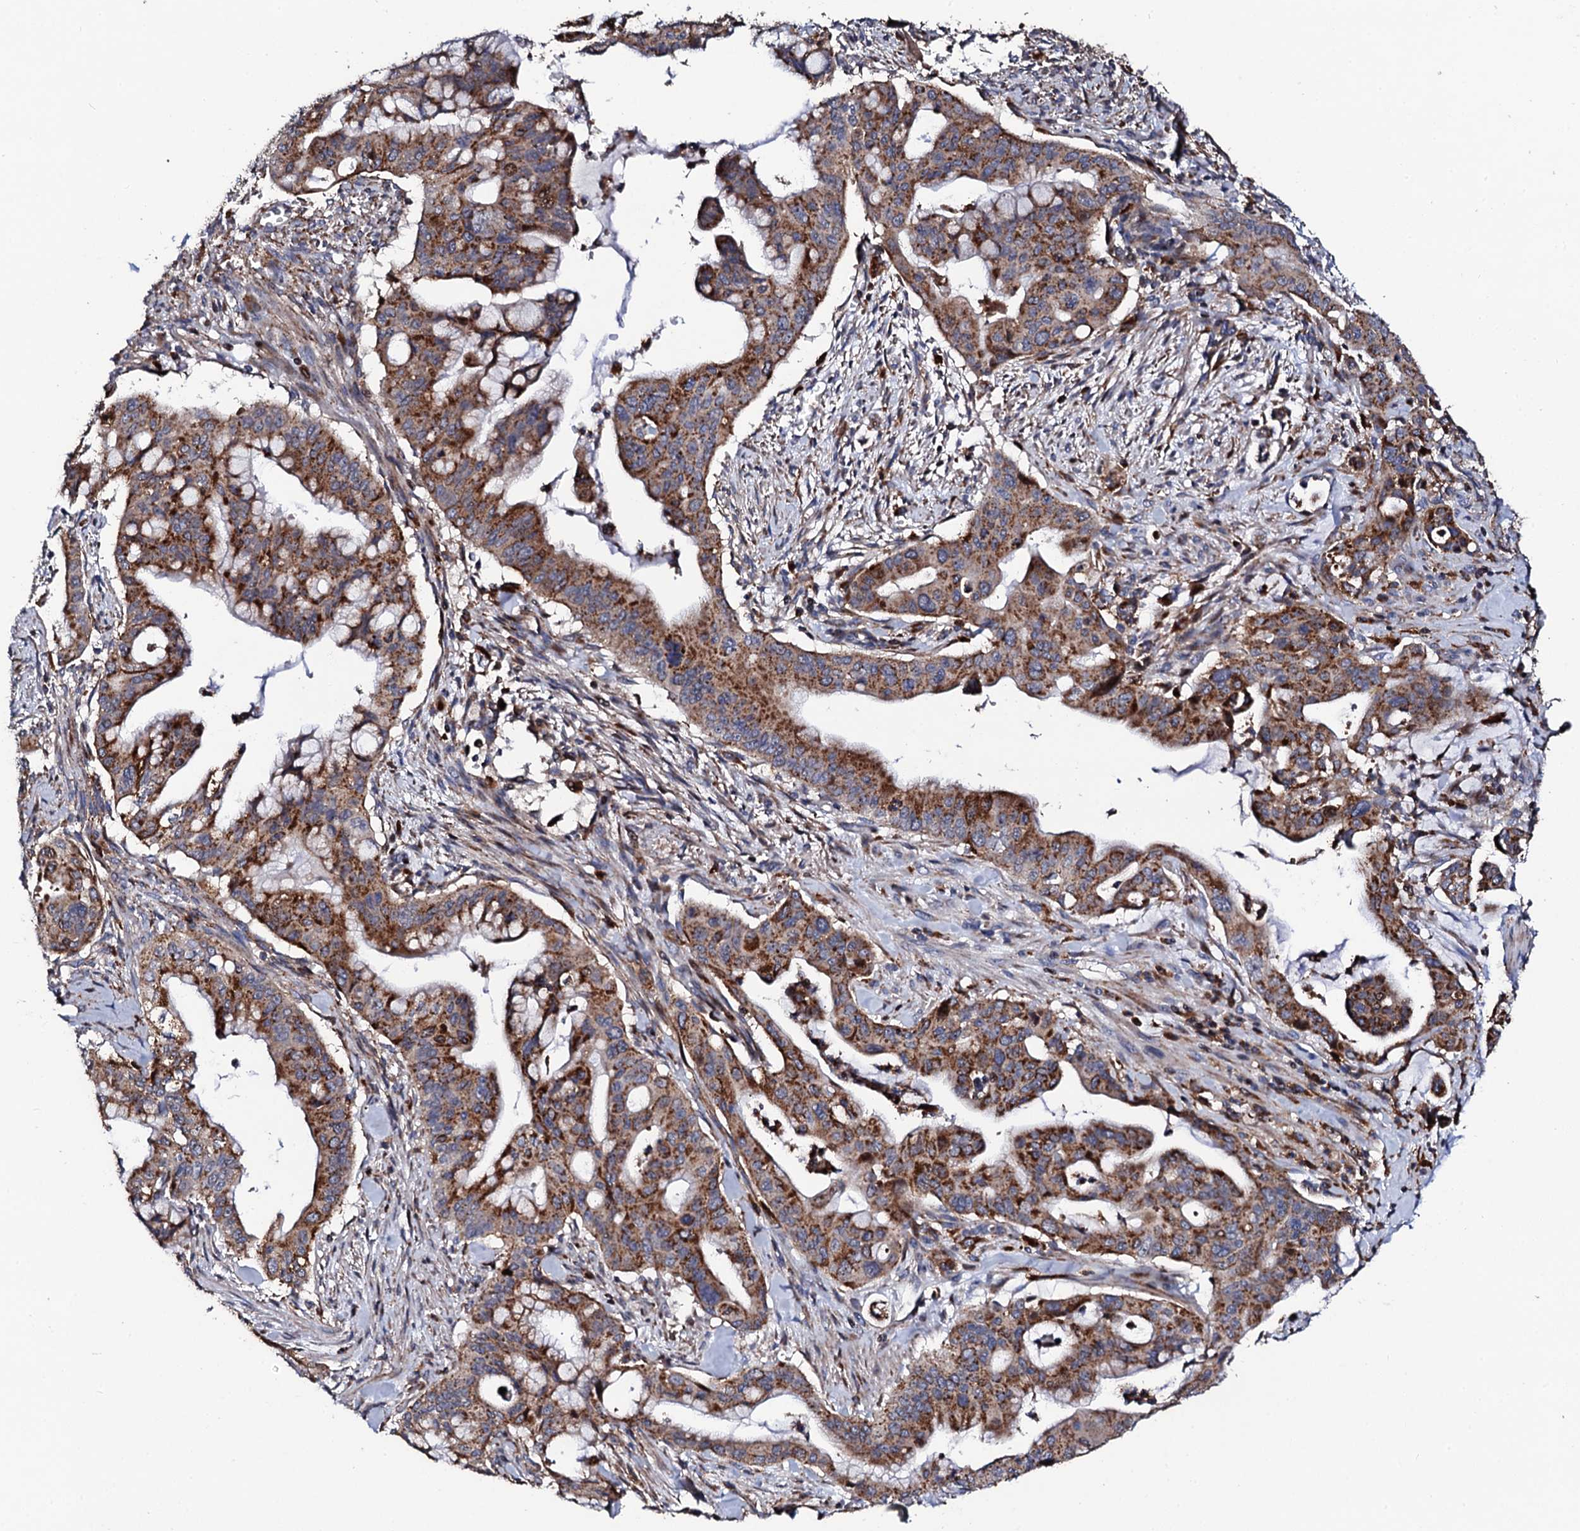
{"staining": {"intensity": "strong", "quantity": ">75%", "location": "cytoplasmic/membranous"}, "tissue": "pancreatic cancer", "cell_type": "Tumor cells", "image_type": "cancer", "snomed": [{"axis": "morphology", "description": "Adenocarcinoma, NOS"}, {"axis": "topography", "description": "Pancreas"}], "caption": "Strong cytoplasmic/membranous staining for a protein is present in about >75% of tumor cells of pancreatic cancer (adenocarcinoma) using immunohistochemistry.", "gene": "TCIRG1", "patient": {"sex": "male", "age": 46}}